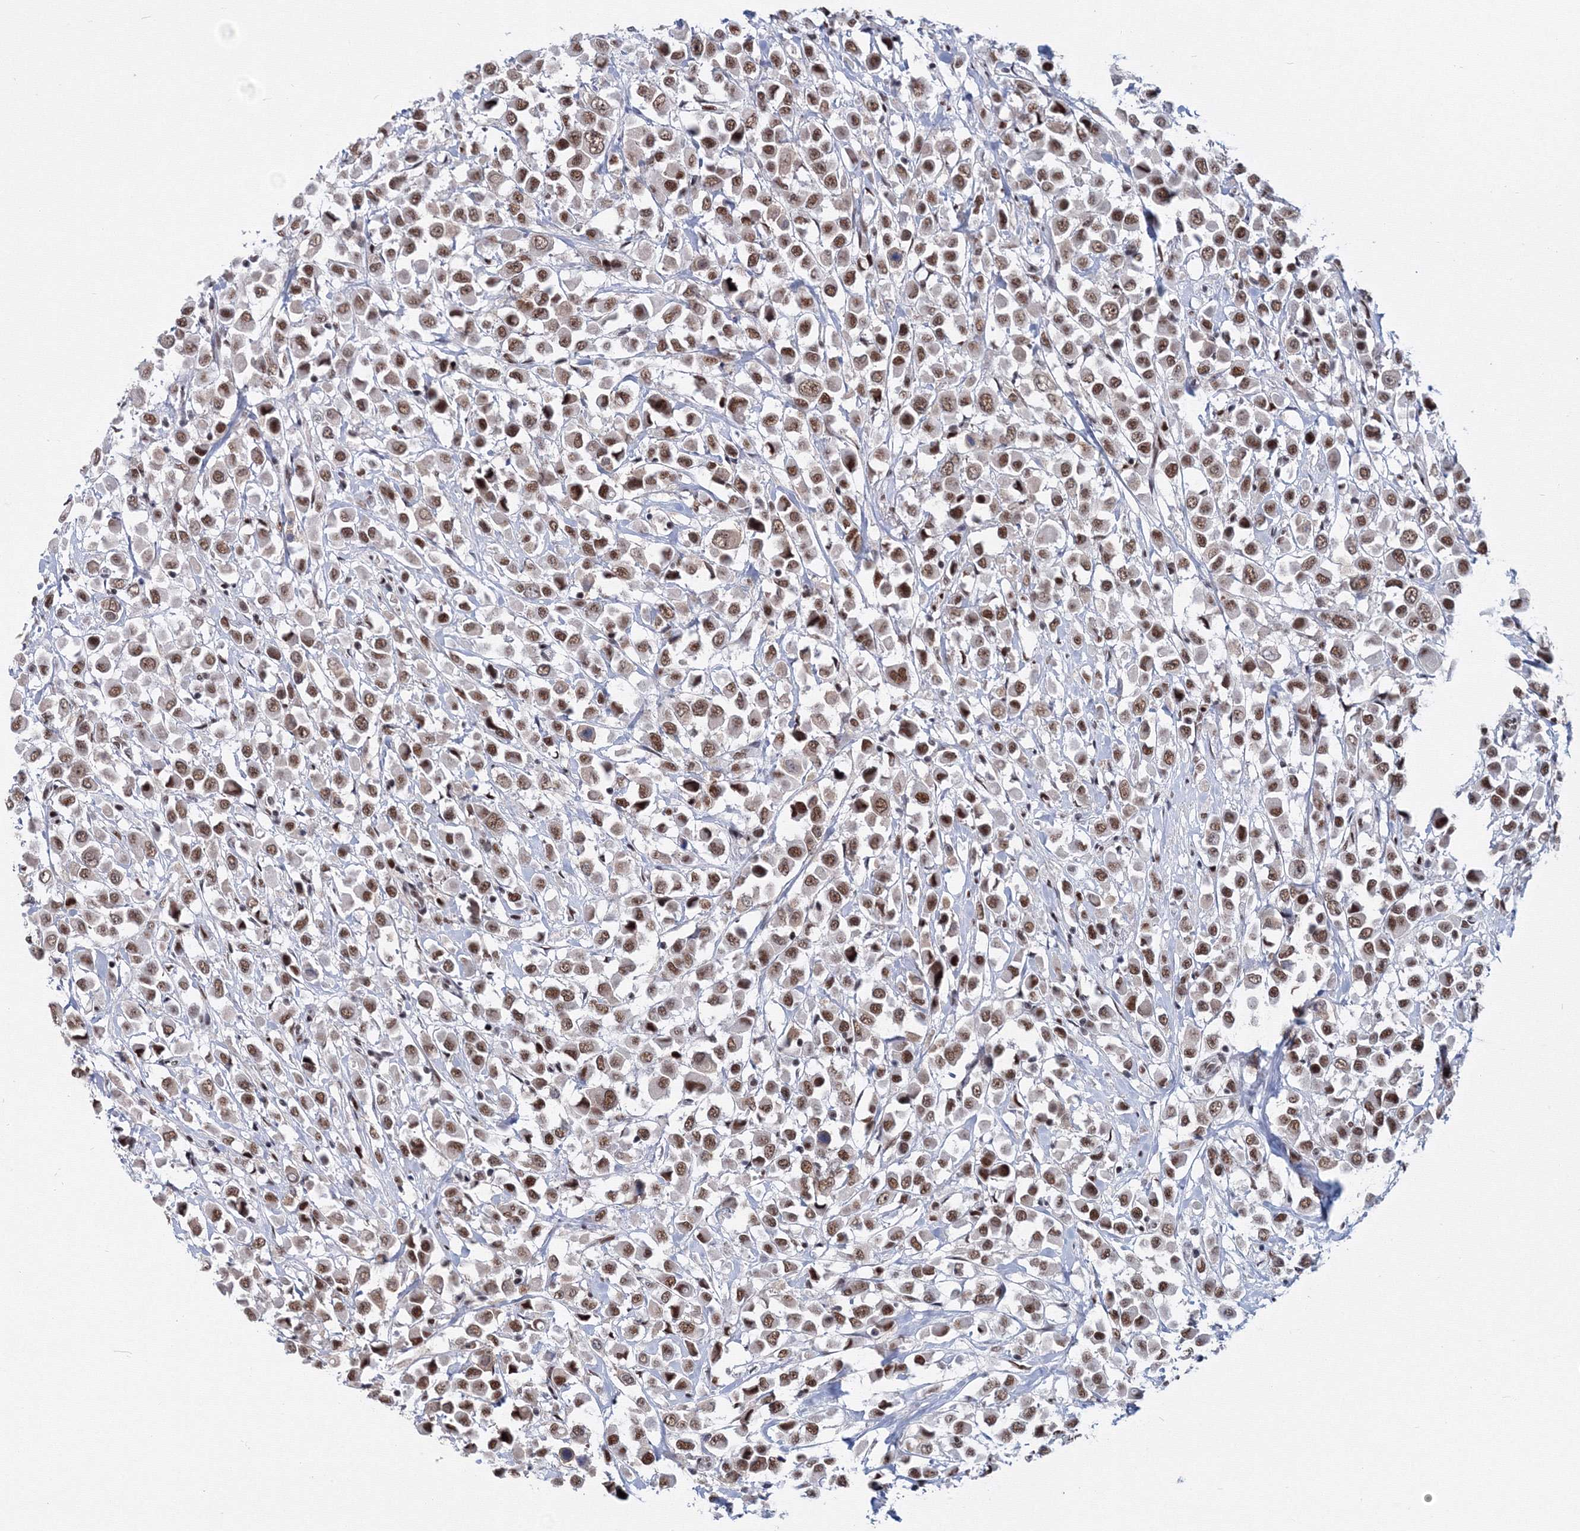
{"staining": {"intensity": "moderate", "quantity": ">75%", "location": "nuclear"}, "tissue": "breast cancer", "cell_type": "Tumor cells", "image_type": "cancer", "snomed": [{"axis": "morphology", "description": "Duct carcinoma"}, {"axis": "topography", "description": "Breast"}], "caption": "The immunohistochemical stain labels moderate nuclear expression in tumor cells of breast infiltrating ductal carcinoma tissue.", "gene": "SF3B6", "patient": {"sex": "female", "age": 61}}